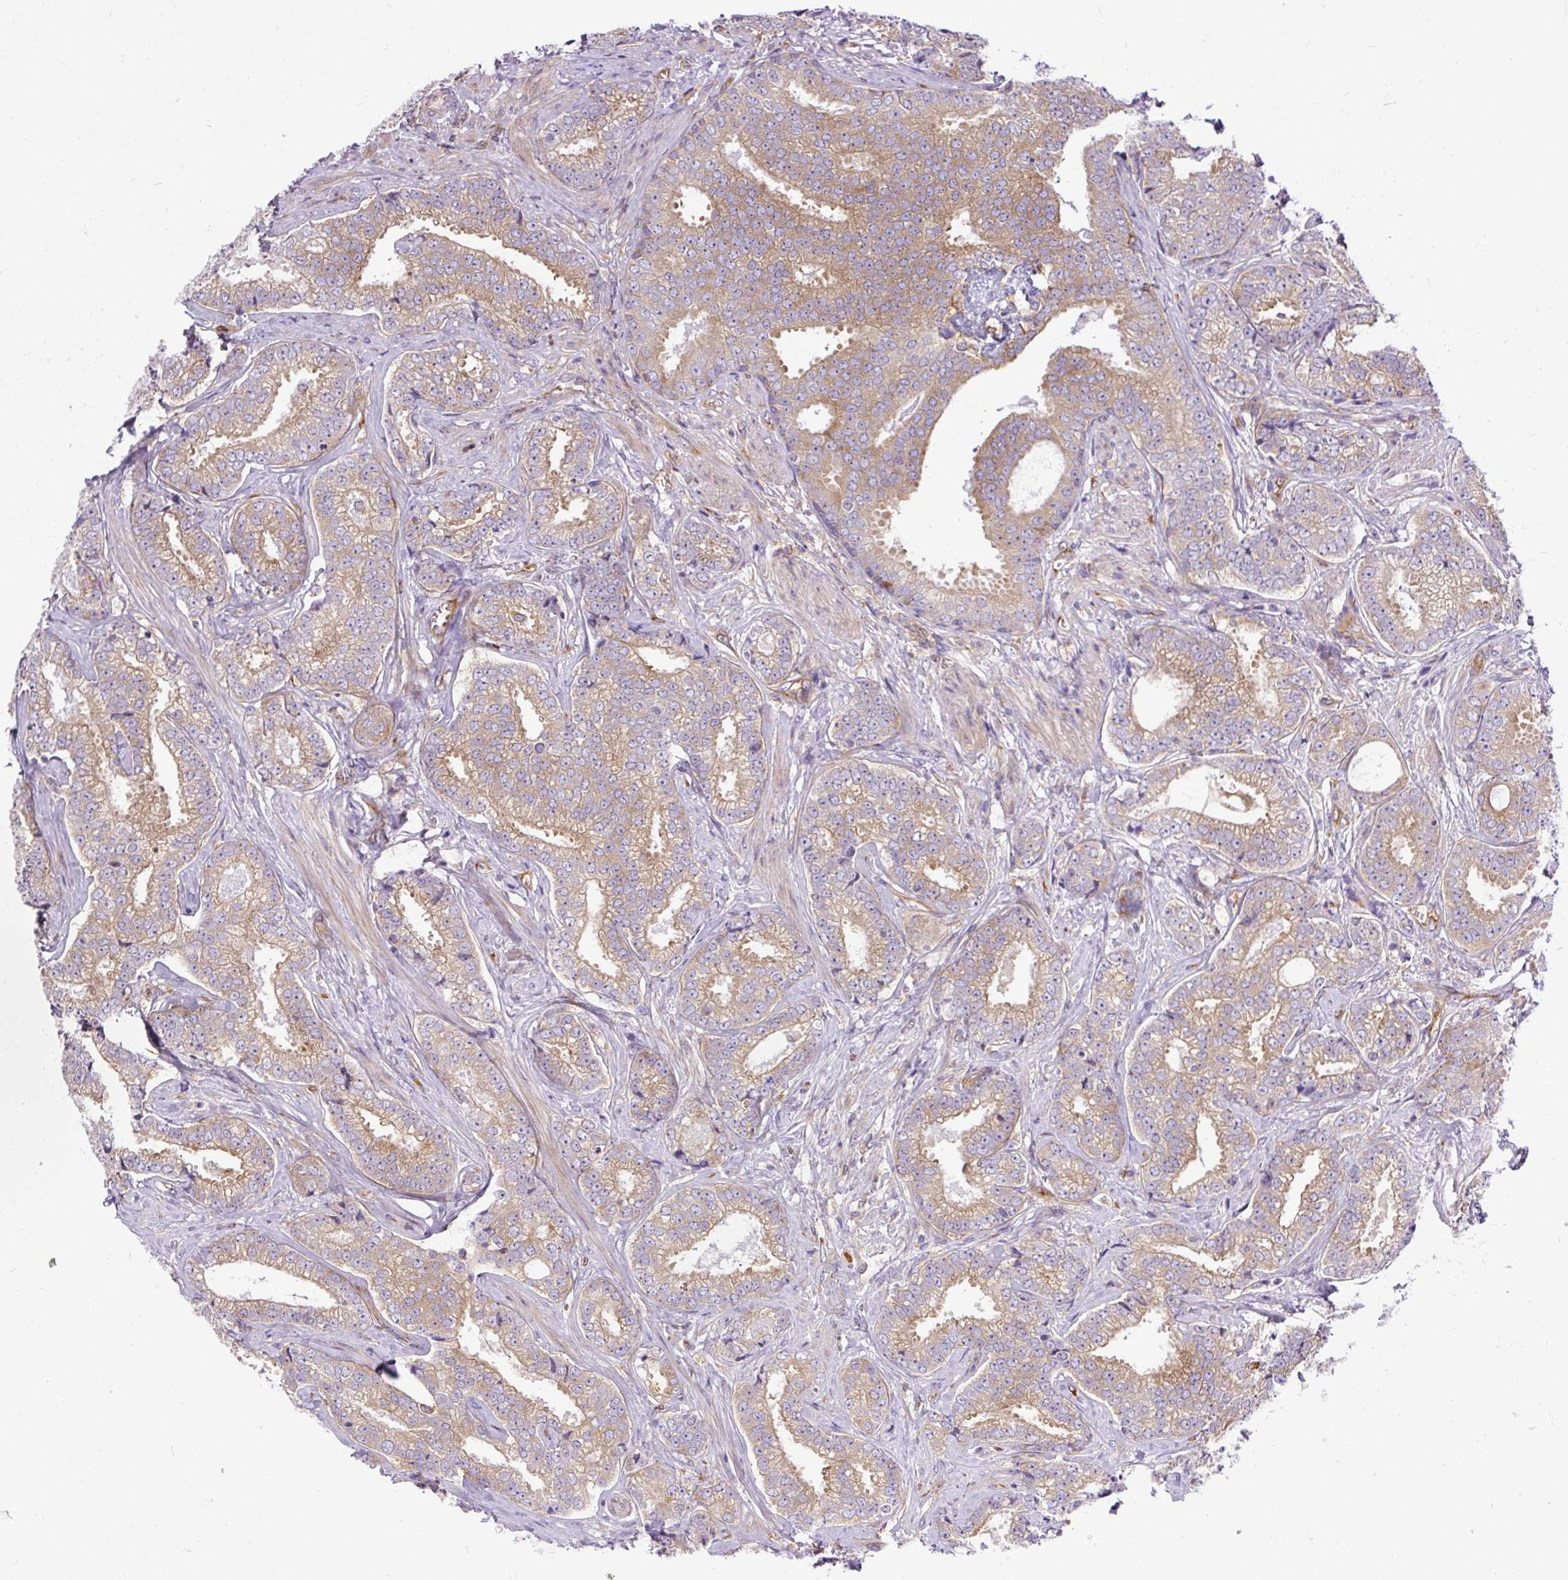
{"staining": {"intensity": "moderate", "quantity": ">75%", "location": "cytoplasmic/membranous"}, "tissue": "prostate cancer", "cell_type": "Tumor cells", "image_type": "cancer", "snomed": [{"axis": "morphology", "description": "Adenocarcinoma, Low grade"}, {"axis": "topography", "description": "Prostate"}], "caption": "An image showing moderate cytoplasmic/membranous expression in about >75% of tumor cells in prostate cancer, as visualized by brown immunohistochemical staining.", "gene": "MAP1S", "patient": {"sex": "male", "age": 63}}